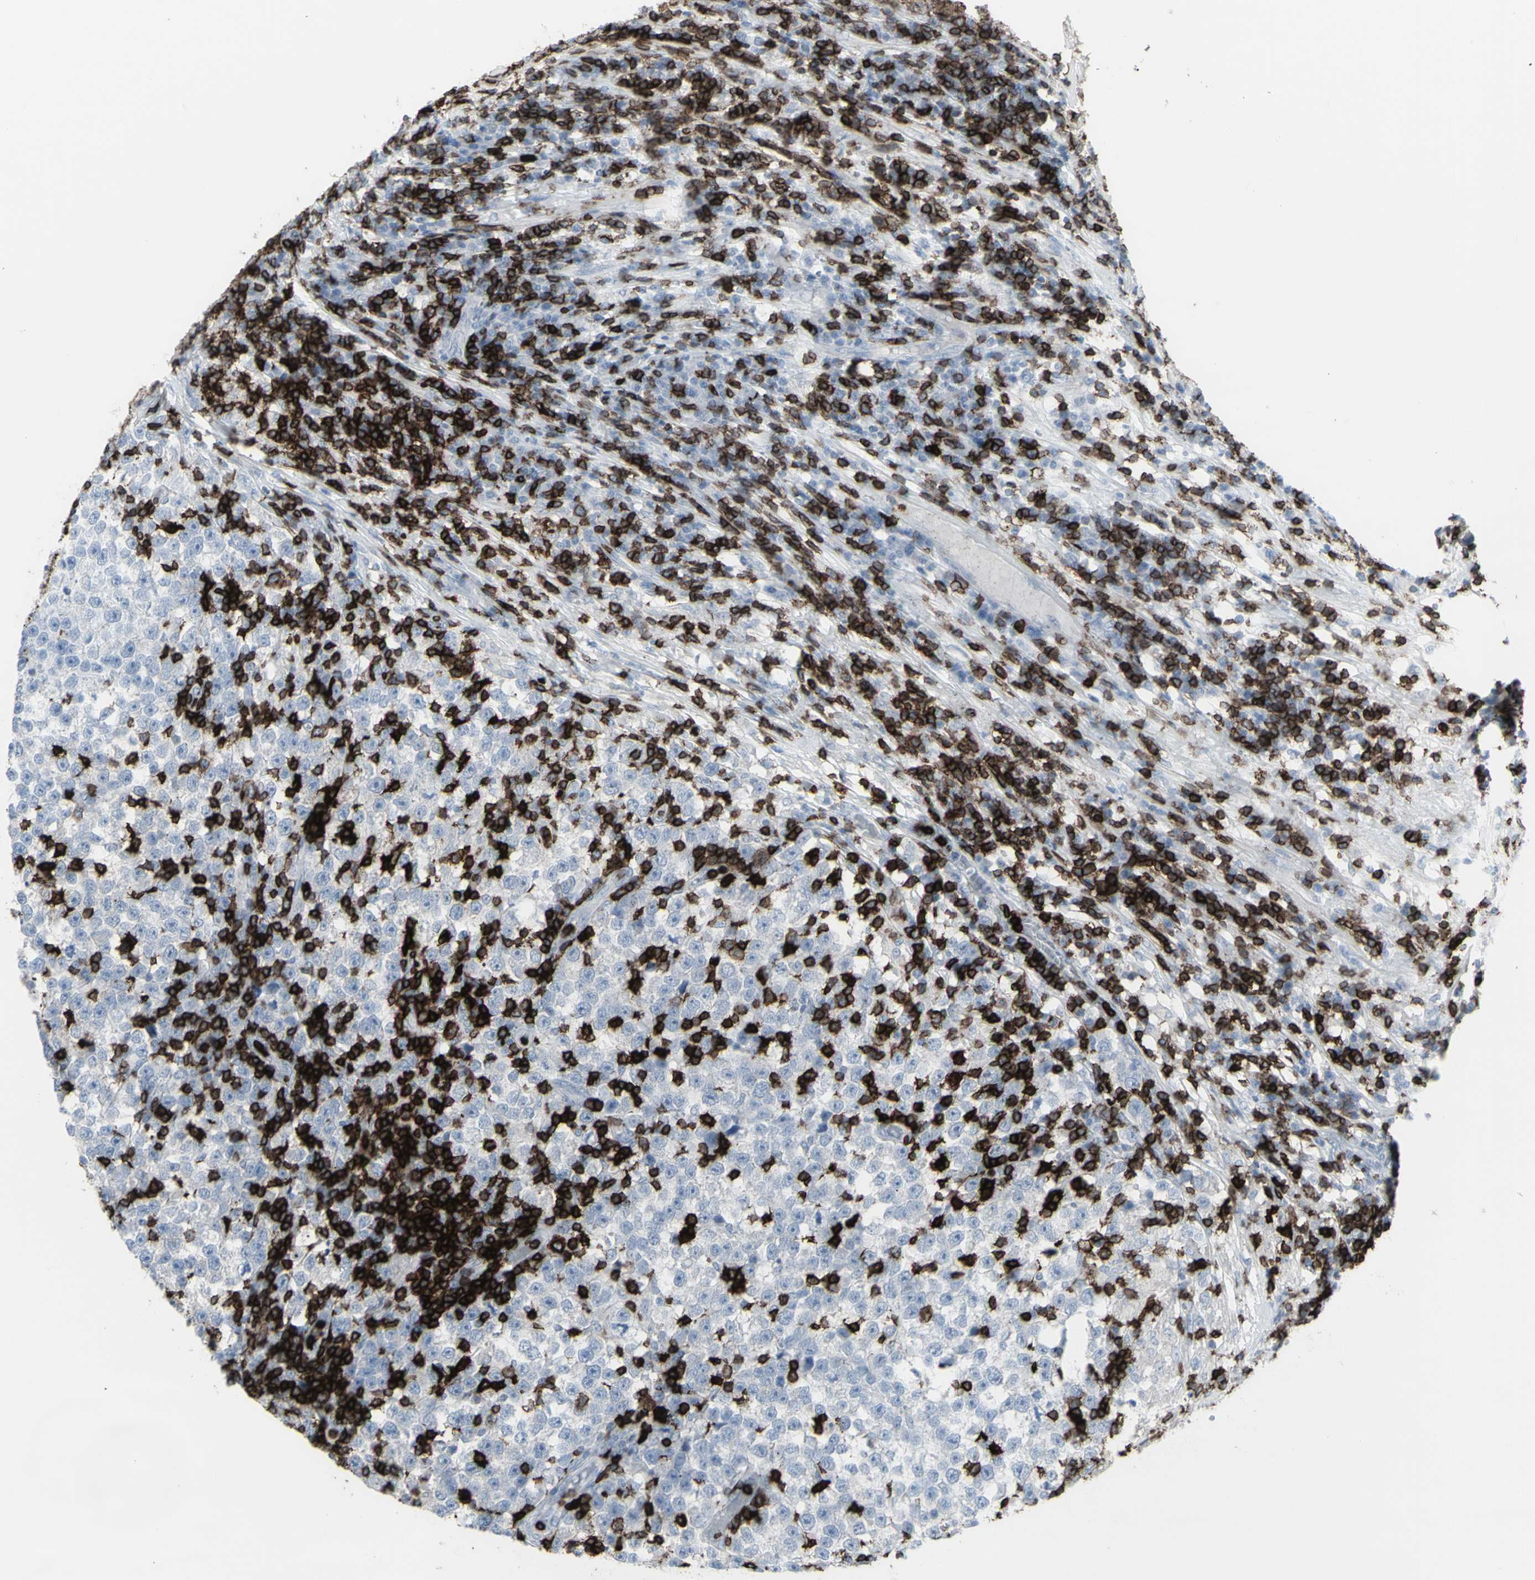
{"staining": {"intensity": "negative", "quantity": "none", "location": "none"}, "tissue": "testis cancer", "cell_type": "Tumor cells", "image_type": "cancer", "snomed": [{"axis": "morphology", "description": "Seminoma, NOS"}, {"axis": "topography", "description": "Testis"}], "caption": "DAB (3,3'-diaminobenzidine) immunohistochemical staining of human testis seminoma reveals no significant expression in tumor cells.", "gene": "CD247", "patient": {"sex": "male", "age": 43}}